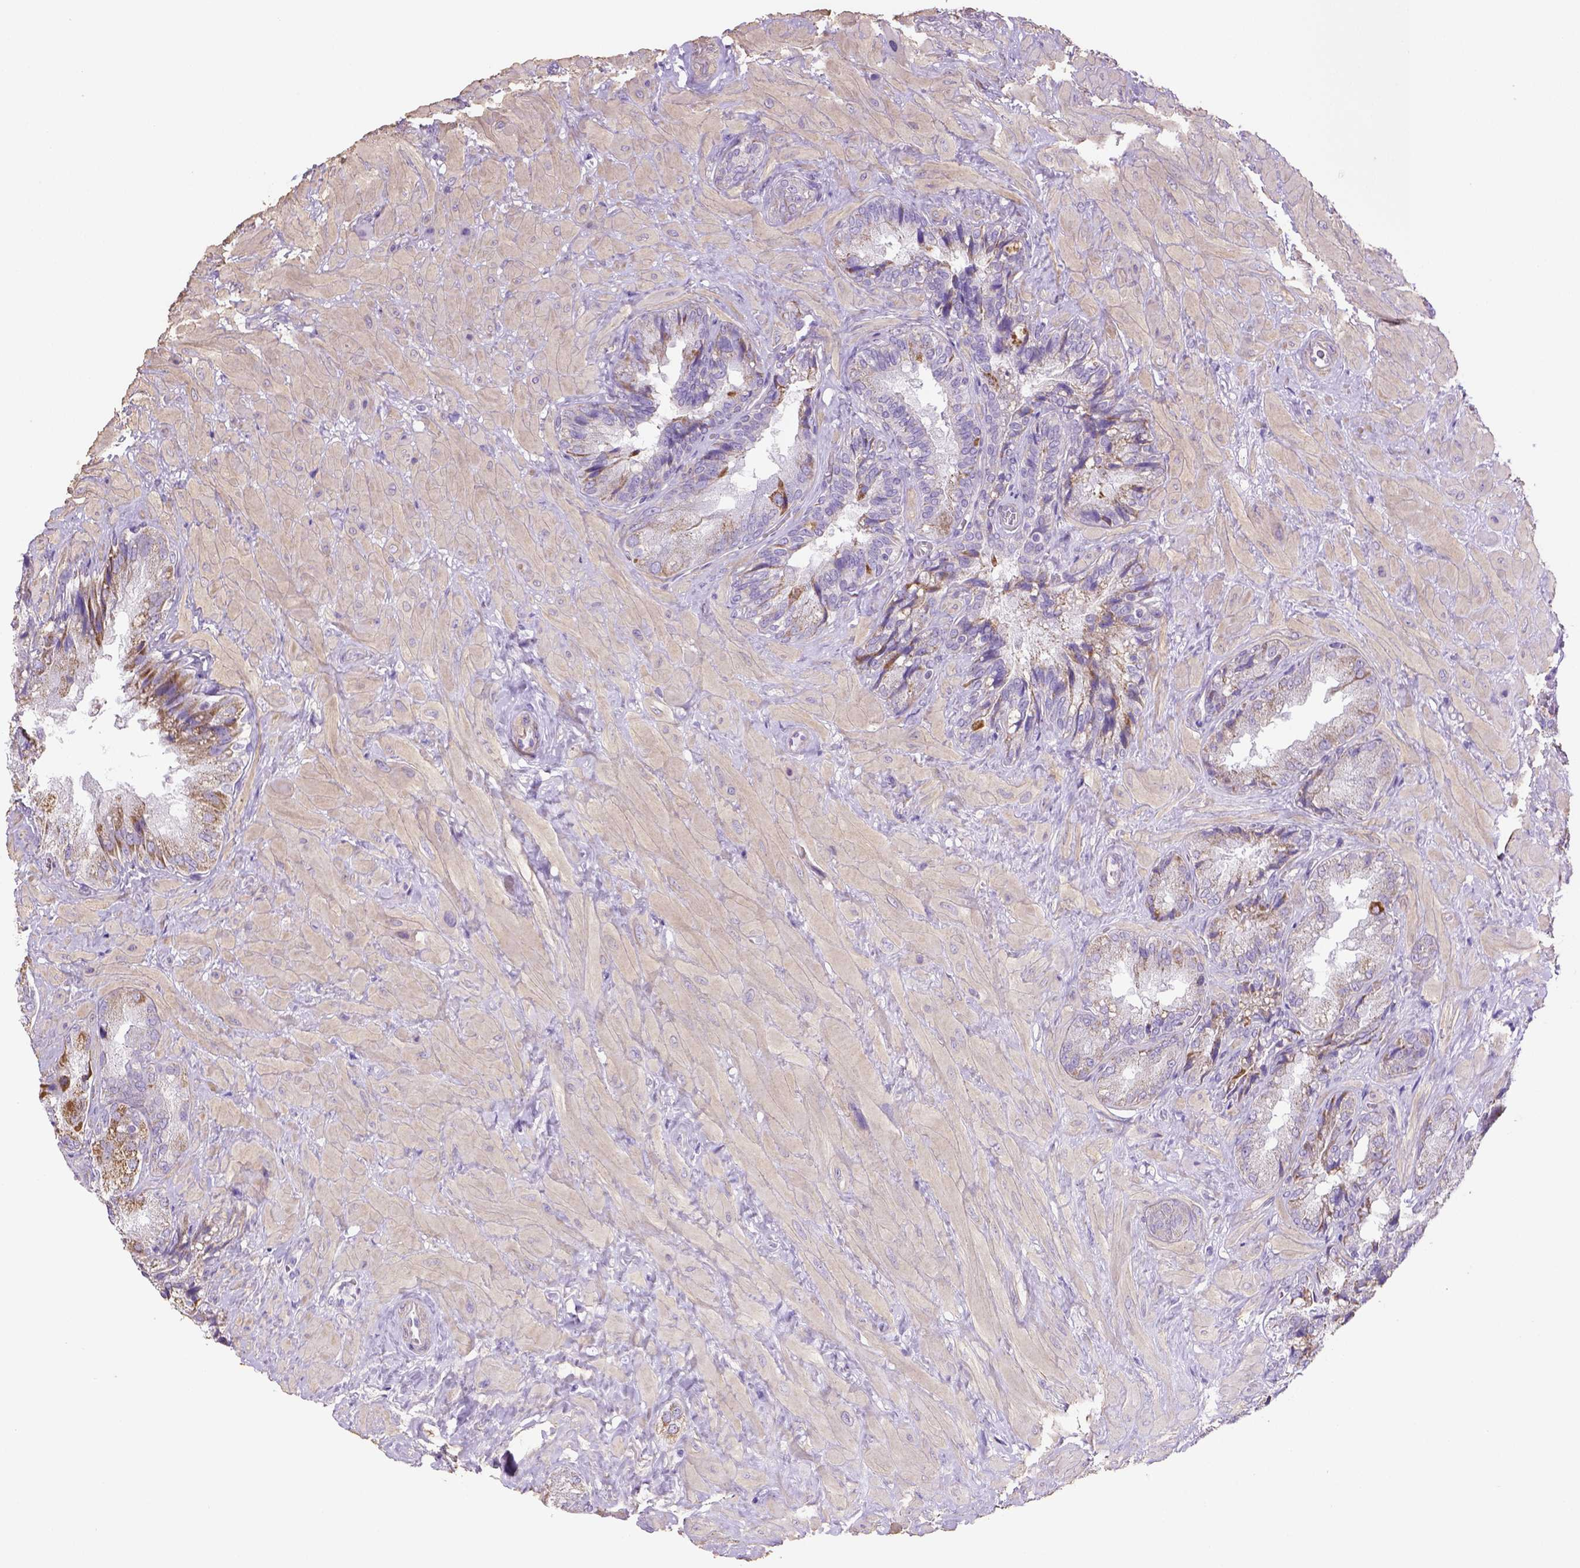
{"staining": {"intensity": "weak", "quantity": "<25%", "location": "cytoplasmic/membranous"}, "tissue": "seminal vesicle", "cell_type": "Glandular cells", "image_type": "normal", "snomed": [{"axis": "morphology", "description": "Normal tissue, NOS"}, {"axis": "topography", "description": "Seminal veicle"}], "caption": "Immunohistochemistry histopathology image of benign seminal vesicle stained for a protein (brown), which displays no positivity in glandular cells.", "gene": "HTRA1", "patient": {"sex": "male", "age": 57}}